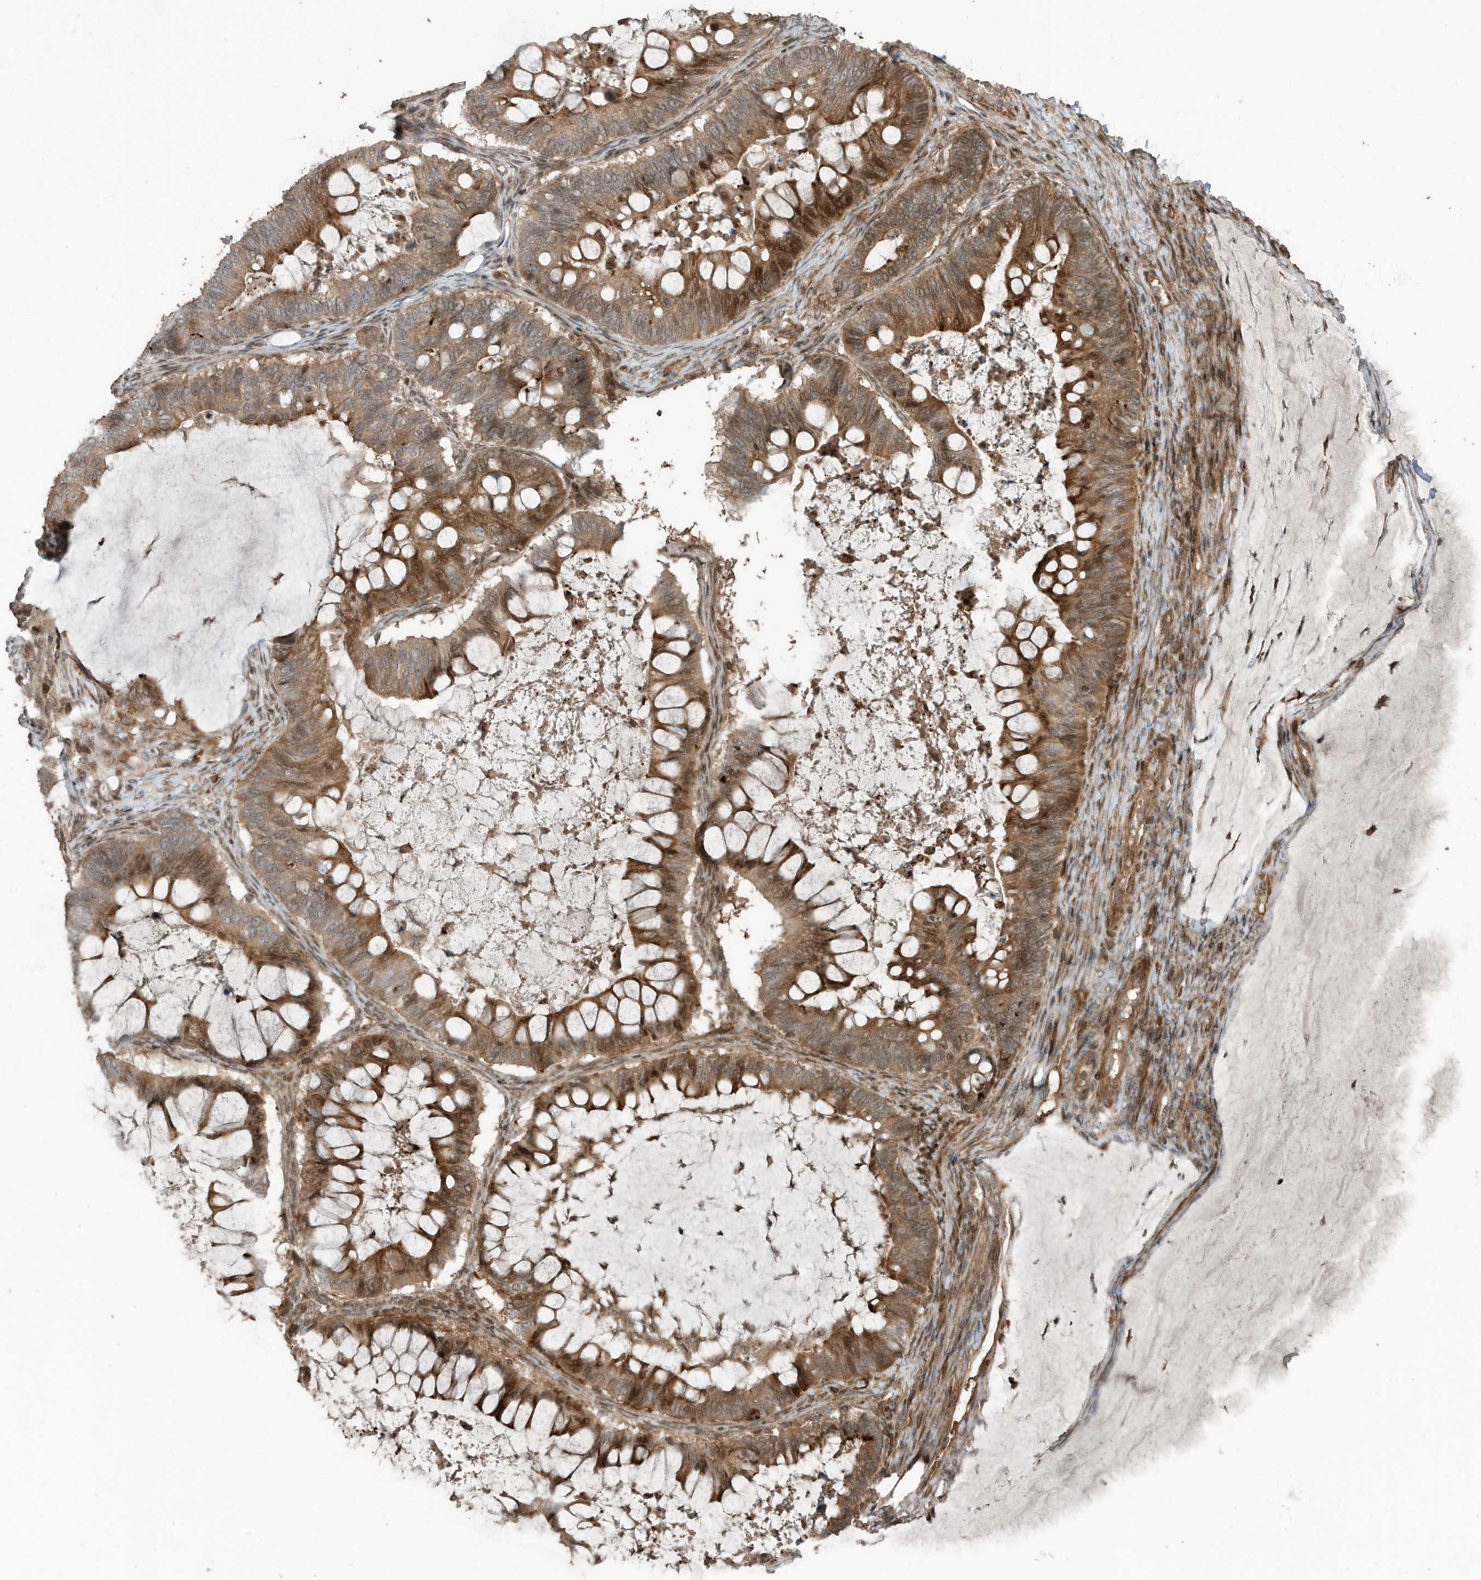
{"staining": {"intensity": "moderate", "quantity": ">75%", "location": "cytoplasmic/membranous,nuclear"}, "tissue": "ovarian cancer", "cell_type": "Tumor cells", "image_type": "cancer", "snomed": [{"axis": "morphology", "description": "Cystadenocarcinoma, mucinous, NOS"}, {"axis": "topography", "description": "Ovary"}], "caption": "Tumor cells show moderate cytoplasmic/membranous and nuclear positivity in approximately >75% of cells in ovarian cancer (mucinous cystadenocarcinoma). The staining was performed using DAB, with brown indicating positive protein expression. Nuclei are stained blue with hematoxylin.", "gene": "ZNF653", "patient": {"sex": "female", "age": 61}}